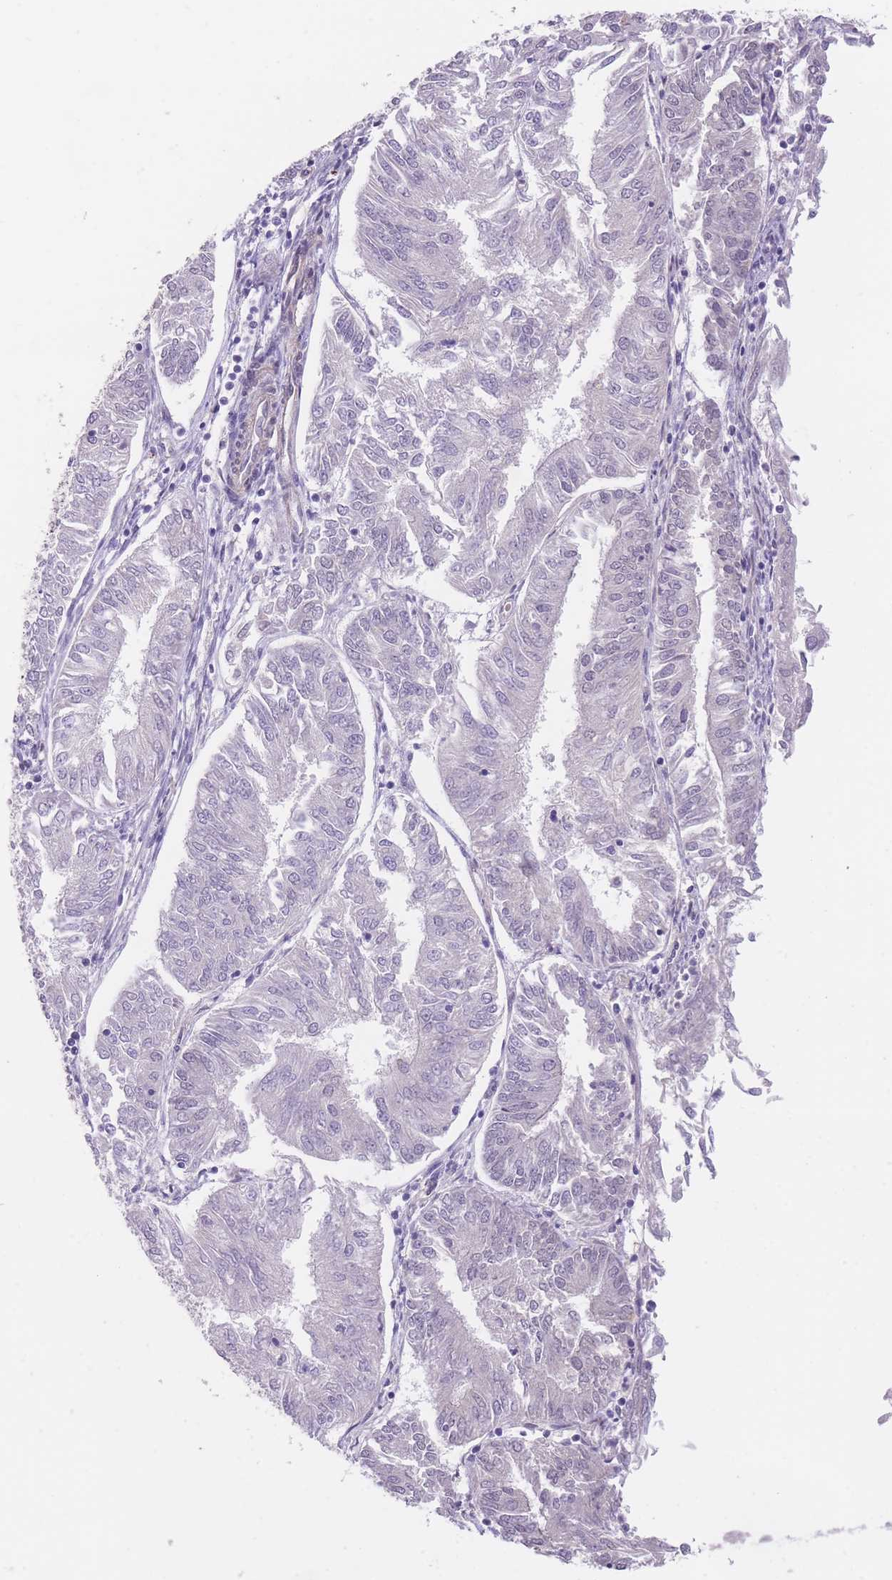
{"staining": {"intensity": "negative", "quantity": "none", "location": "none"}, "tissue": "endometrial cancer", "cell_type": "Tumor cells", "image_type": "cancer", "snomed": [{"axis": "morphology", "description": "Adenocarcinoma, NOS"}, {"axis": "topography", "description": "Endometrium"}], "caption": "This is an immunohistochemistry (IHC) histopathology image of endometrial cancer. There is no staining in tumor cells.", "gene": "QTRT1", "patient": {"sex": "female", "age": 58}}